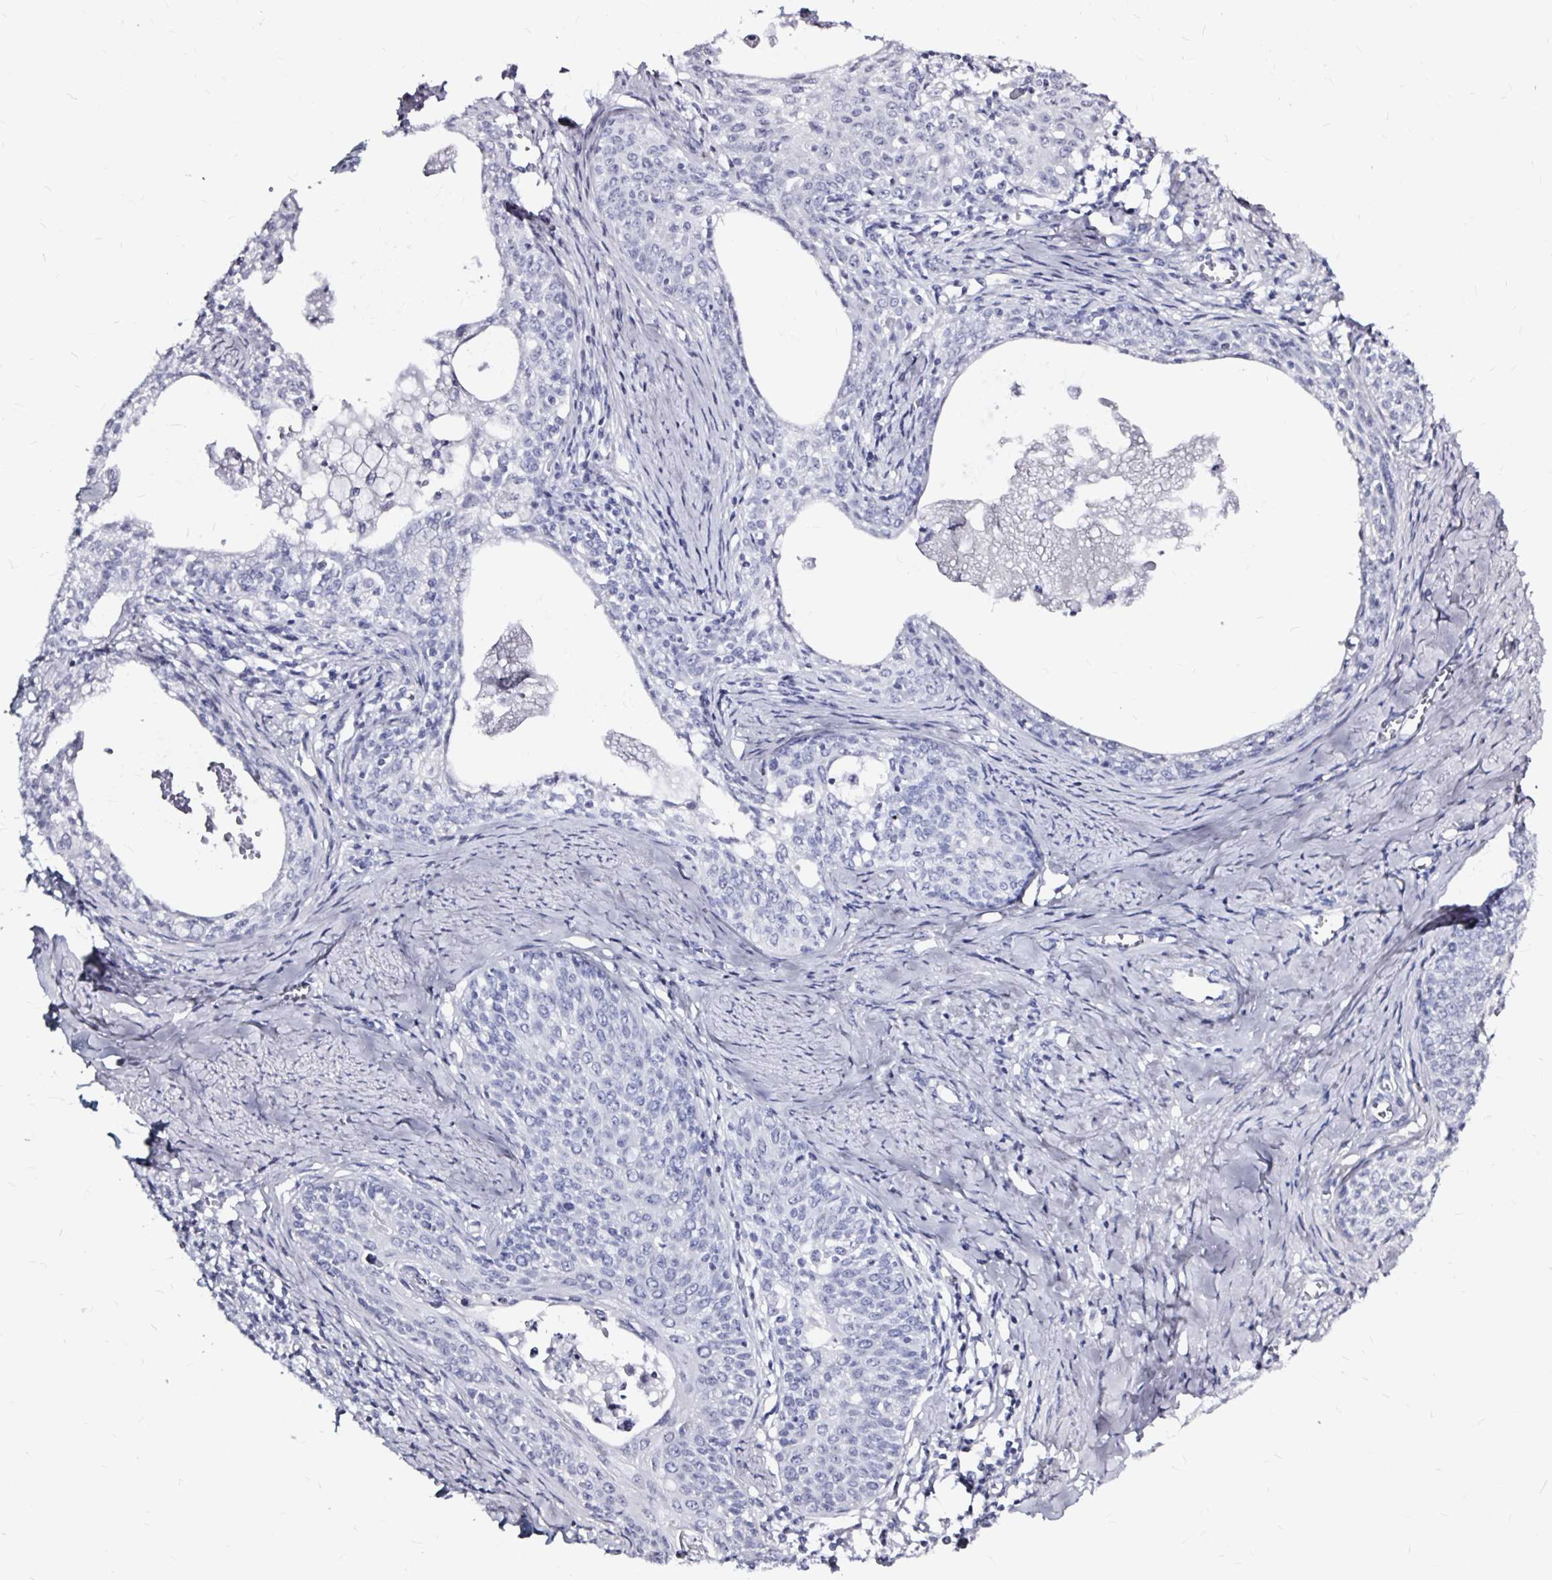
{"staining": {"intensity": "negative", "quantity": "none", "location": "none"}, "tissue": "cervical cancer", "cell_type": "Tumor cells", "image_type": "cancer", "snomed": [{"axis": "morphology", "description": "Squamous cell carcinoma, NOS"}, {"axis": "morphology", "description": "Adenocarcinoma, NOS"}, {"axis": "topography", "description": "Cervix"}], "caption": "Cervical cancer (adenocarcinoma) stained for a protein using immunohistochemistry shows no positivity tumor cells.", "gene": "LUZP4", "patient": {"sex": "female", "age": 52}}